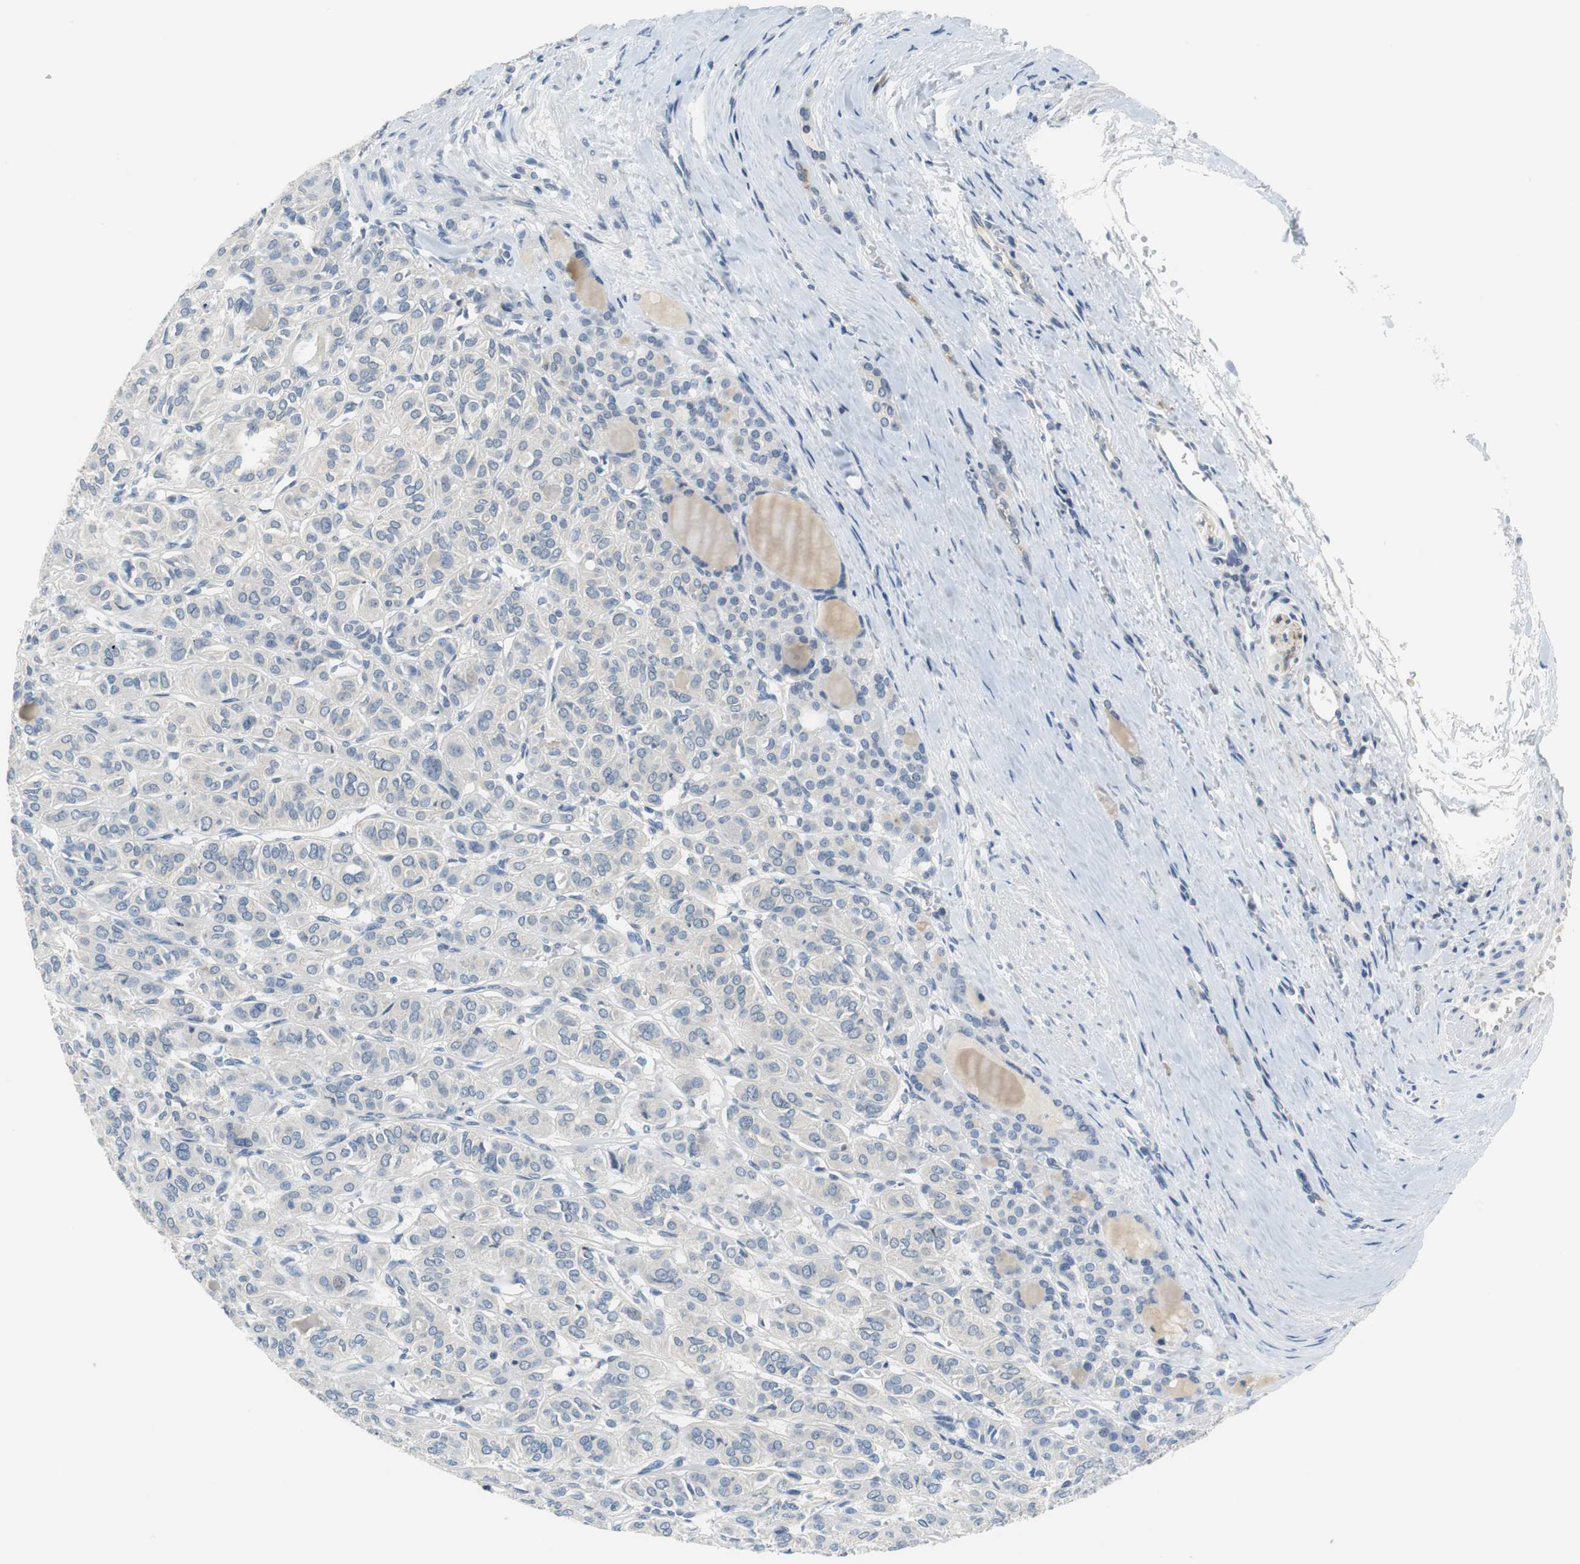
{"staining": {"intensity": "negative", "quantity": "none", "location": "none"}, "tissue": "thyroid cancer", "cell_type": "Tumor cells", "image_type": "cancer", "snomed": [{"axis": "morphology", "description": "Follicular adenoma carcinoma, NOS"}, {"axis": "topography", "description": "Thyroid gland"}], "caption": "IHC micrograph of human follicular adenoma carcinoma (thyroid) stained for a protein (brown), which reveals no staining in tumor cells.", "gene": "GLCCI1", "patient": {"sex": "female", "age": 71}}